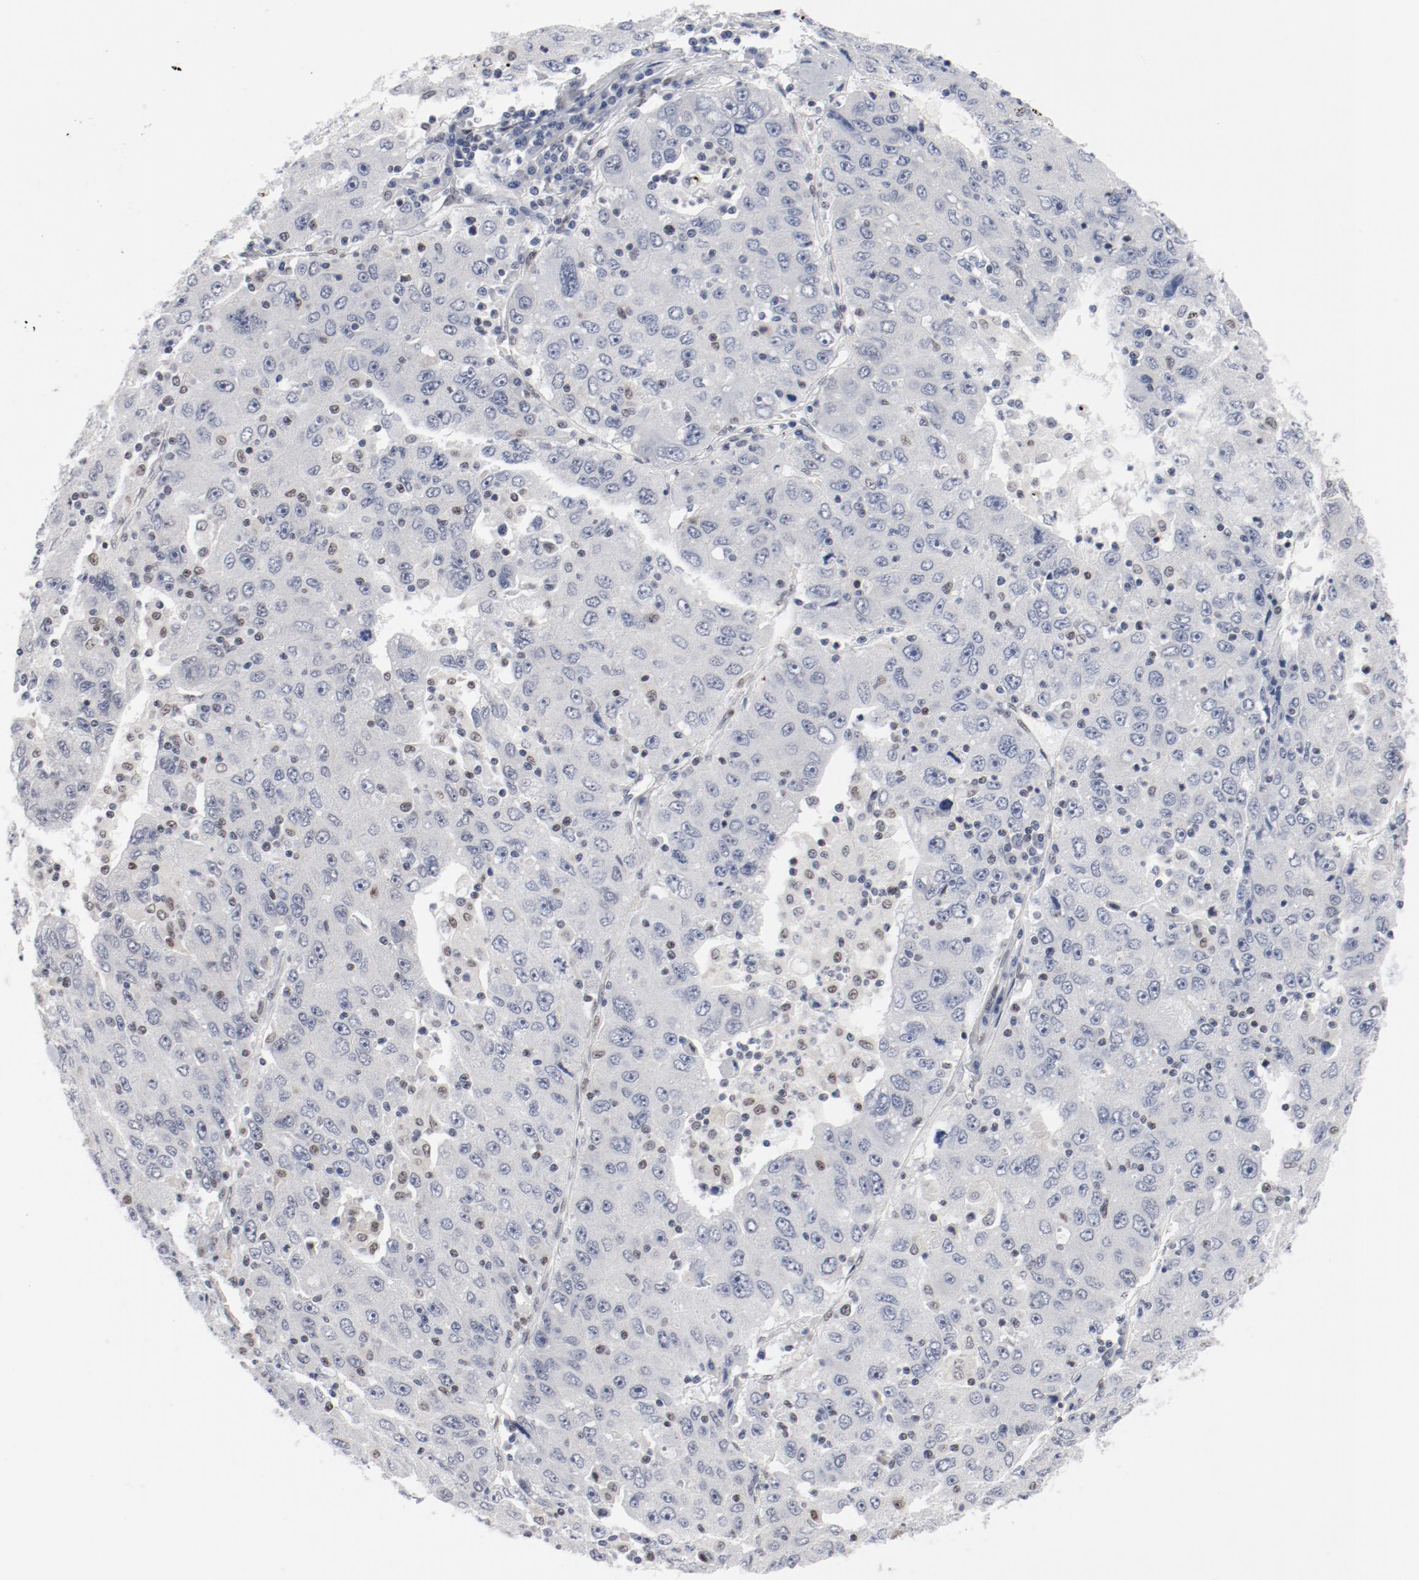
{"staining": {"intensity": "negative", "quantity": "none", "location": "none"}, "tissue": "liver cancer", "cell_type": "Tumor cells", "image_type": "cancer", "snomed": [{"axis": "morphology", "description": "Carcinoma, Hepatocellular, NOS"}, {"axis": "topography", "description": "Liver"}], "caption": "High magnification brightfield microscopy of hepatocellular carcinoma (liver) stained with DAB (3,3'-diaminobenzidine) (brown) and counterstained with hematoxylin (blue): tumor cells show no significant expression.", "gene": "ARNT", "patient": {"sex": "male", "age": 49}}